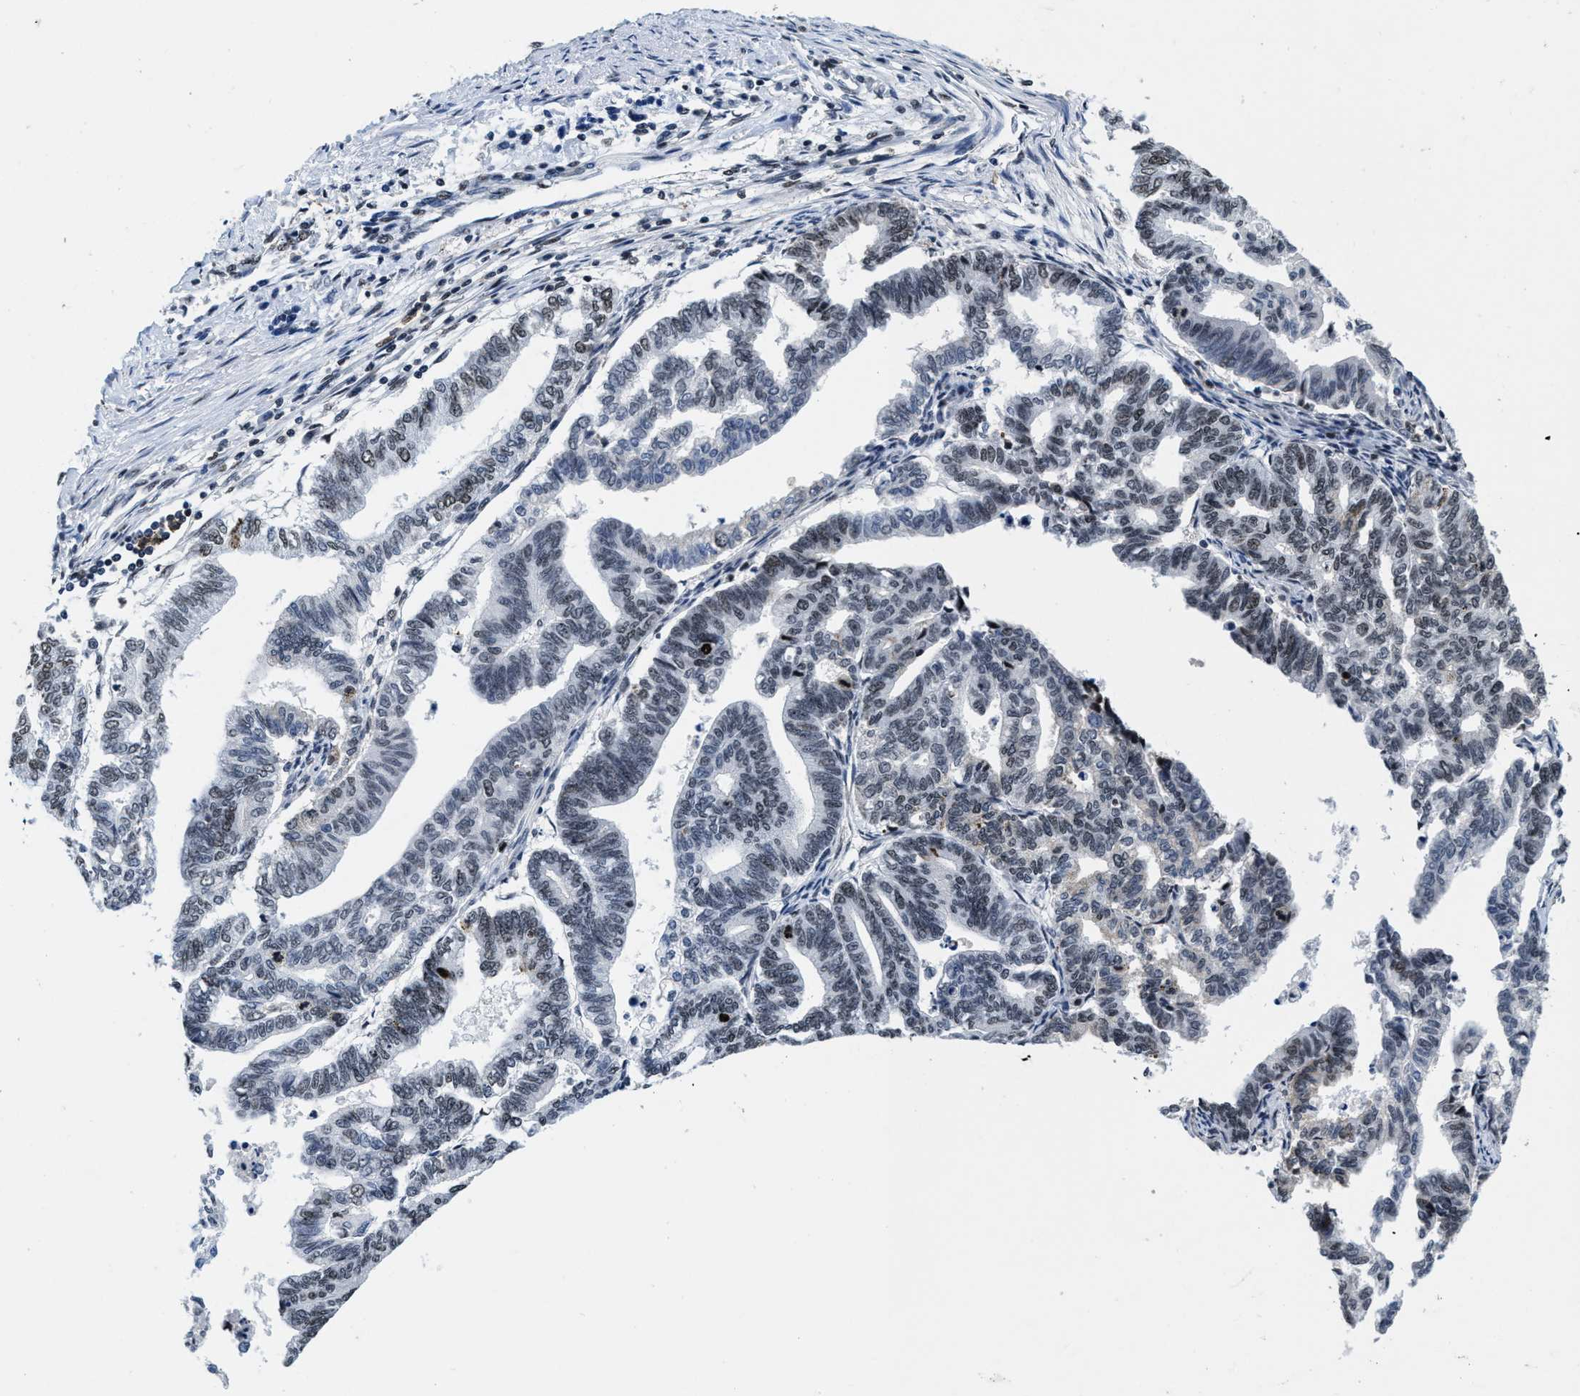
{"staining": {"intensity": "moderate", "quantity": "<25%", "location": "nuclear"}, "tissue": "endometrial cancer", "cell_type": "Tumor cells", "image_type": "cancer", "snomed": [{"axis": "morphology", "description": "Adenocarcinoma, NOS"}, {"axis": "topography", "description": "Endometrium"}], "caption": "A brown stain highlights moderate nuclear staining of a protein in human adenocarcinoma (endometrial) tumor cells. (DAB = brown stain, brightfield microscopy at high magnification).", "gene": "SUPT16H", "patient": {"sex": "female", "age": 79}}